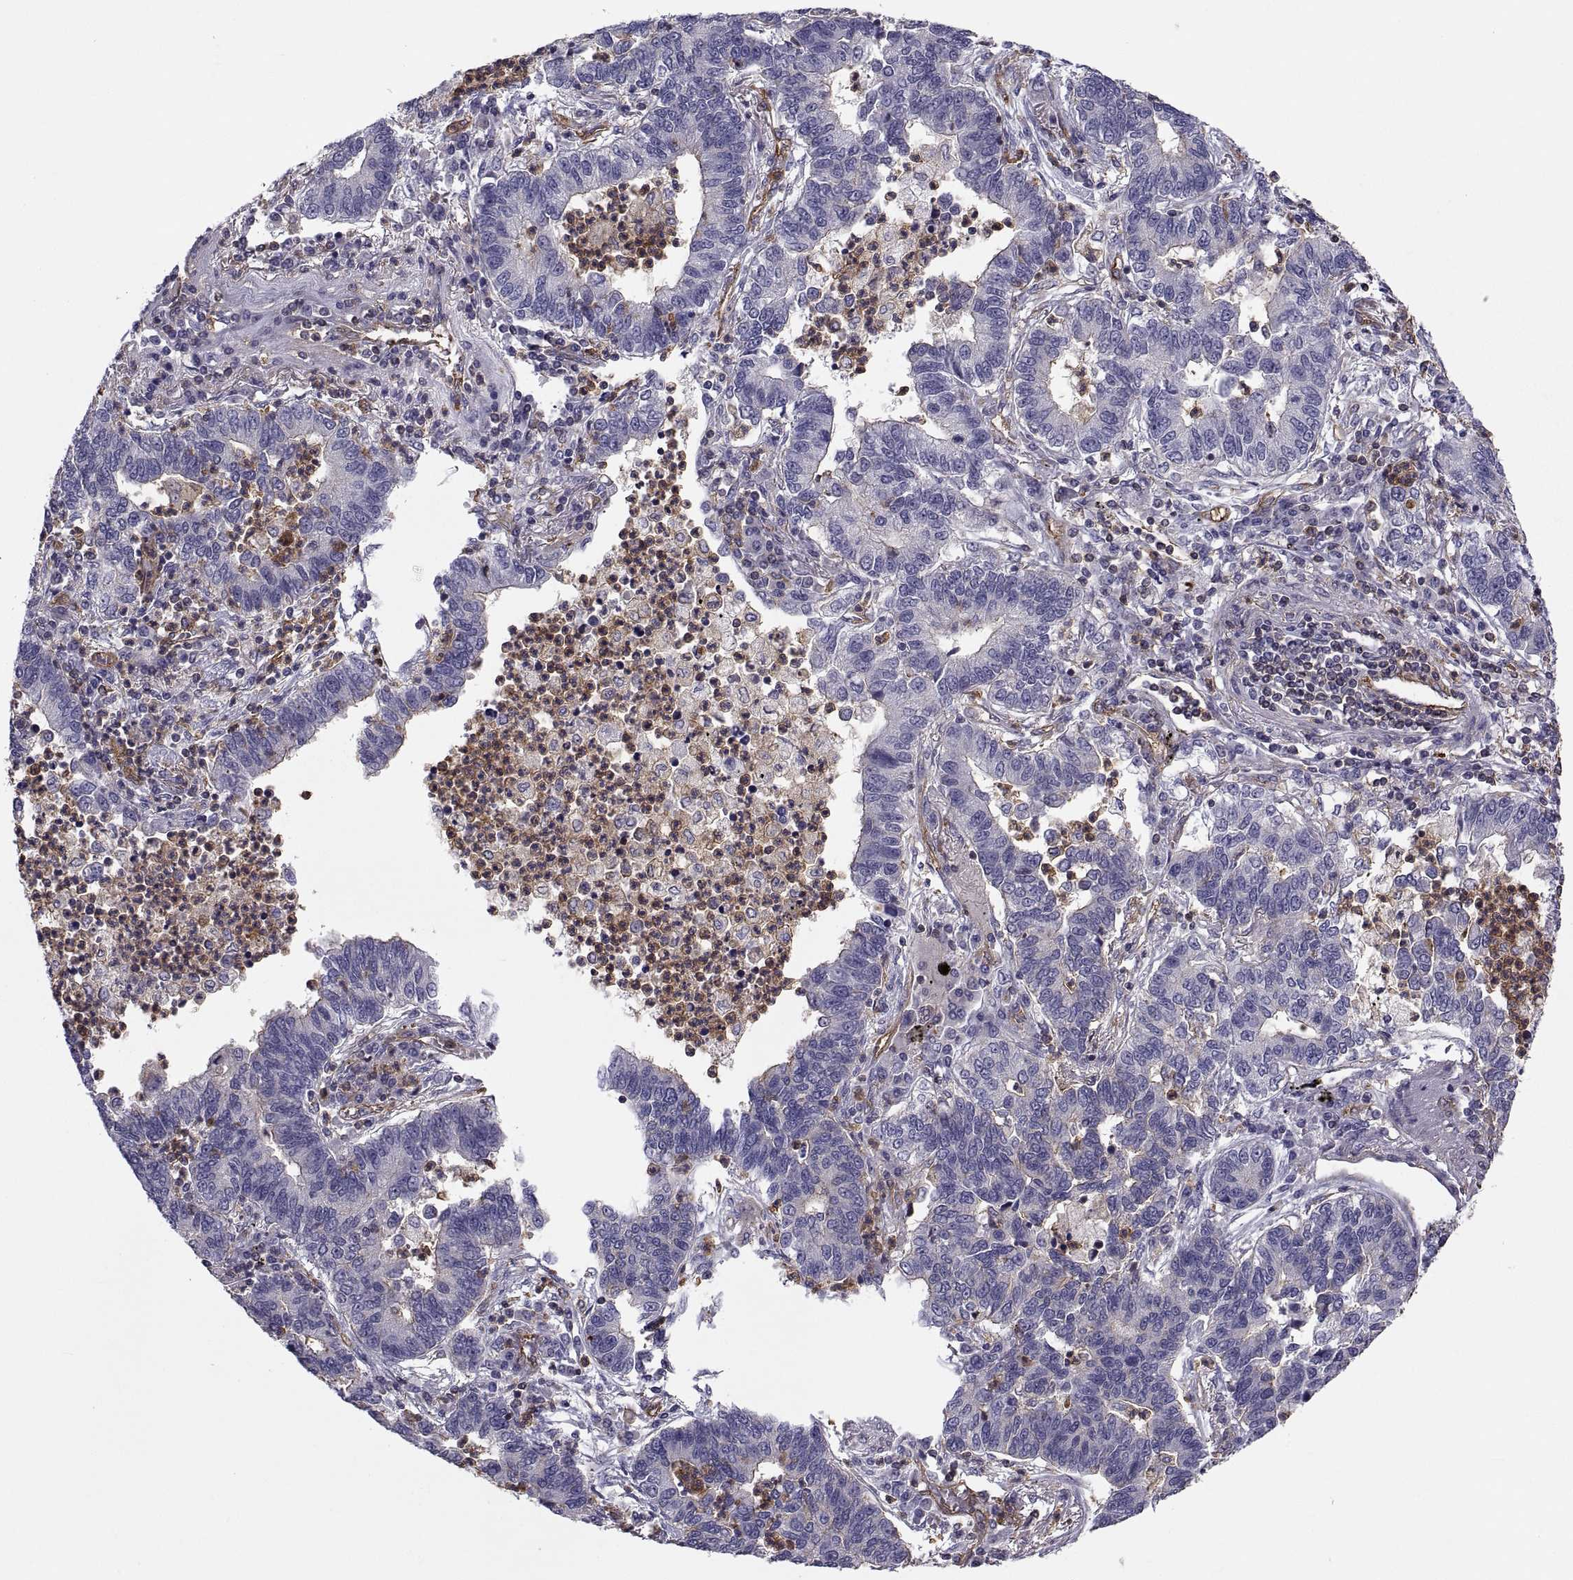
{"staining": {"intensity": "negative", "quantity": "none", "location": "none"}, "tissue": "lung cancer", "cell_type": "Tumor cells", "image_type": "cancer", "snomed": [{"axis": "morphology", "description": "Adenocarcinoma, NOS"}, {"axis": "topography", "description": "Lung"}], "caption": "Human lung cancer (adenocarcinoma) stained for a protein using immunohistochemistry (IHC) demonstrates no expression in tumor cells.", "gene": "MYH9", "patient": {"sex": "female", "age": 57}}